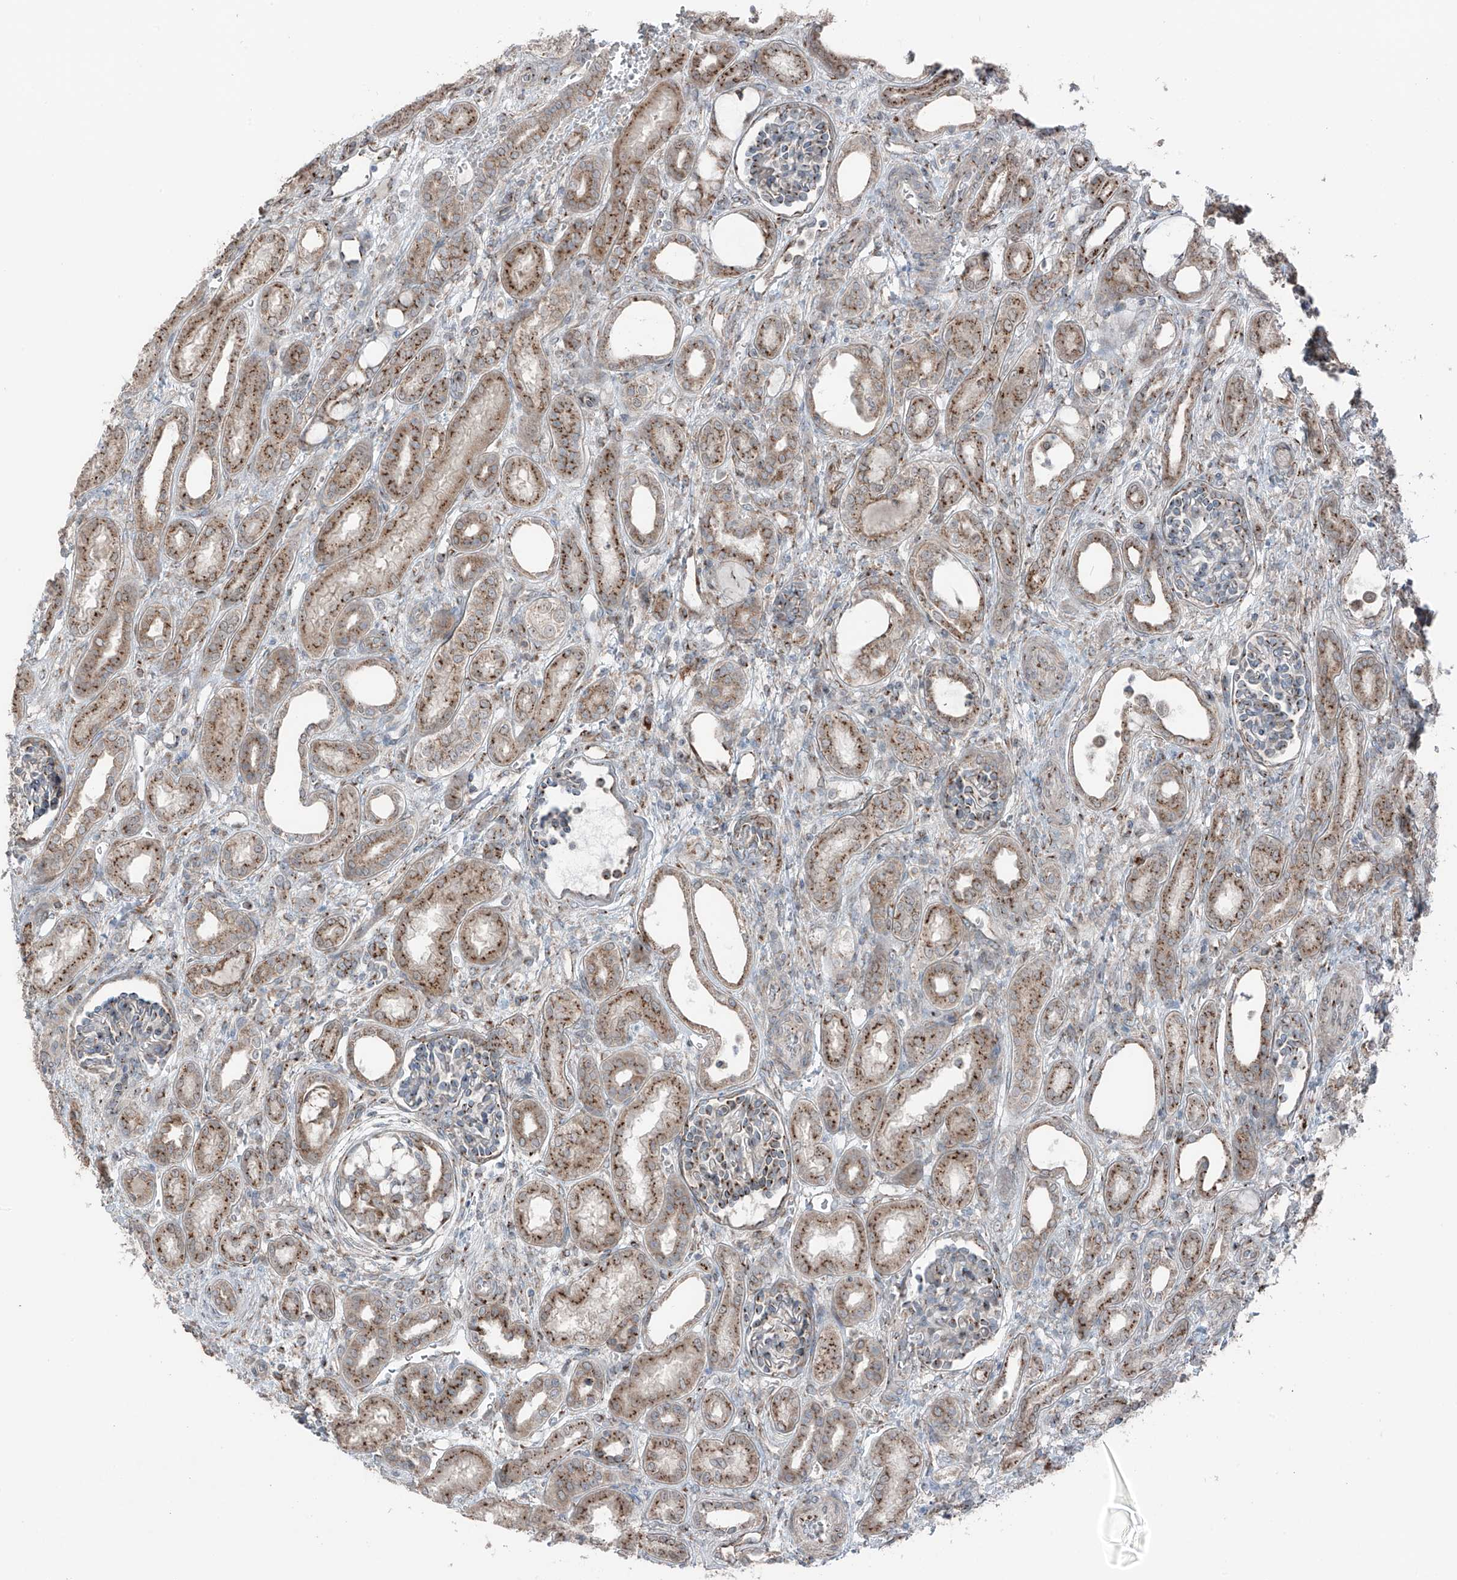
{"staining": {"intensity": "moderate", "quantity": ">75%", "location": "cytoplasmic/membranous"}, "tissue": "kidney", "cell_type": "Cells in glomeruli", "image_type": "normal", "snomed": [{"axis": "morphology", "description": "Normal tissue, NOS"}, {"axis": "morphology", "description": "Neoplasm, malignant, NOS"}, {"axis": "topography", "description": "Kidney"}], "caption": "Immunohistochemistry of benign kidney exhibits medium levels of moderate cytoplasmic/membranous expression in about >75% of cells in glomeruli. Immunohistochemistry (ihc) stains the protein in brown and the nuclei are stained blue.", "gene": "ERLEC1", "patient": {"sex": "female", "age": 1}}